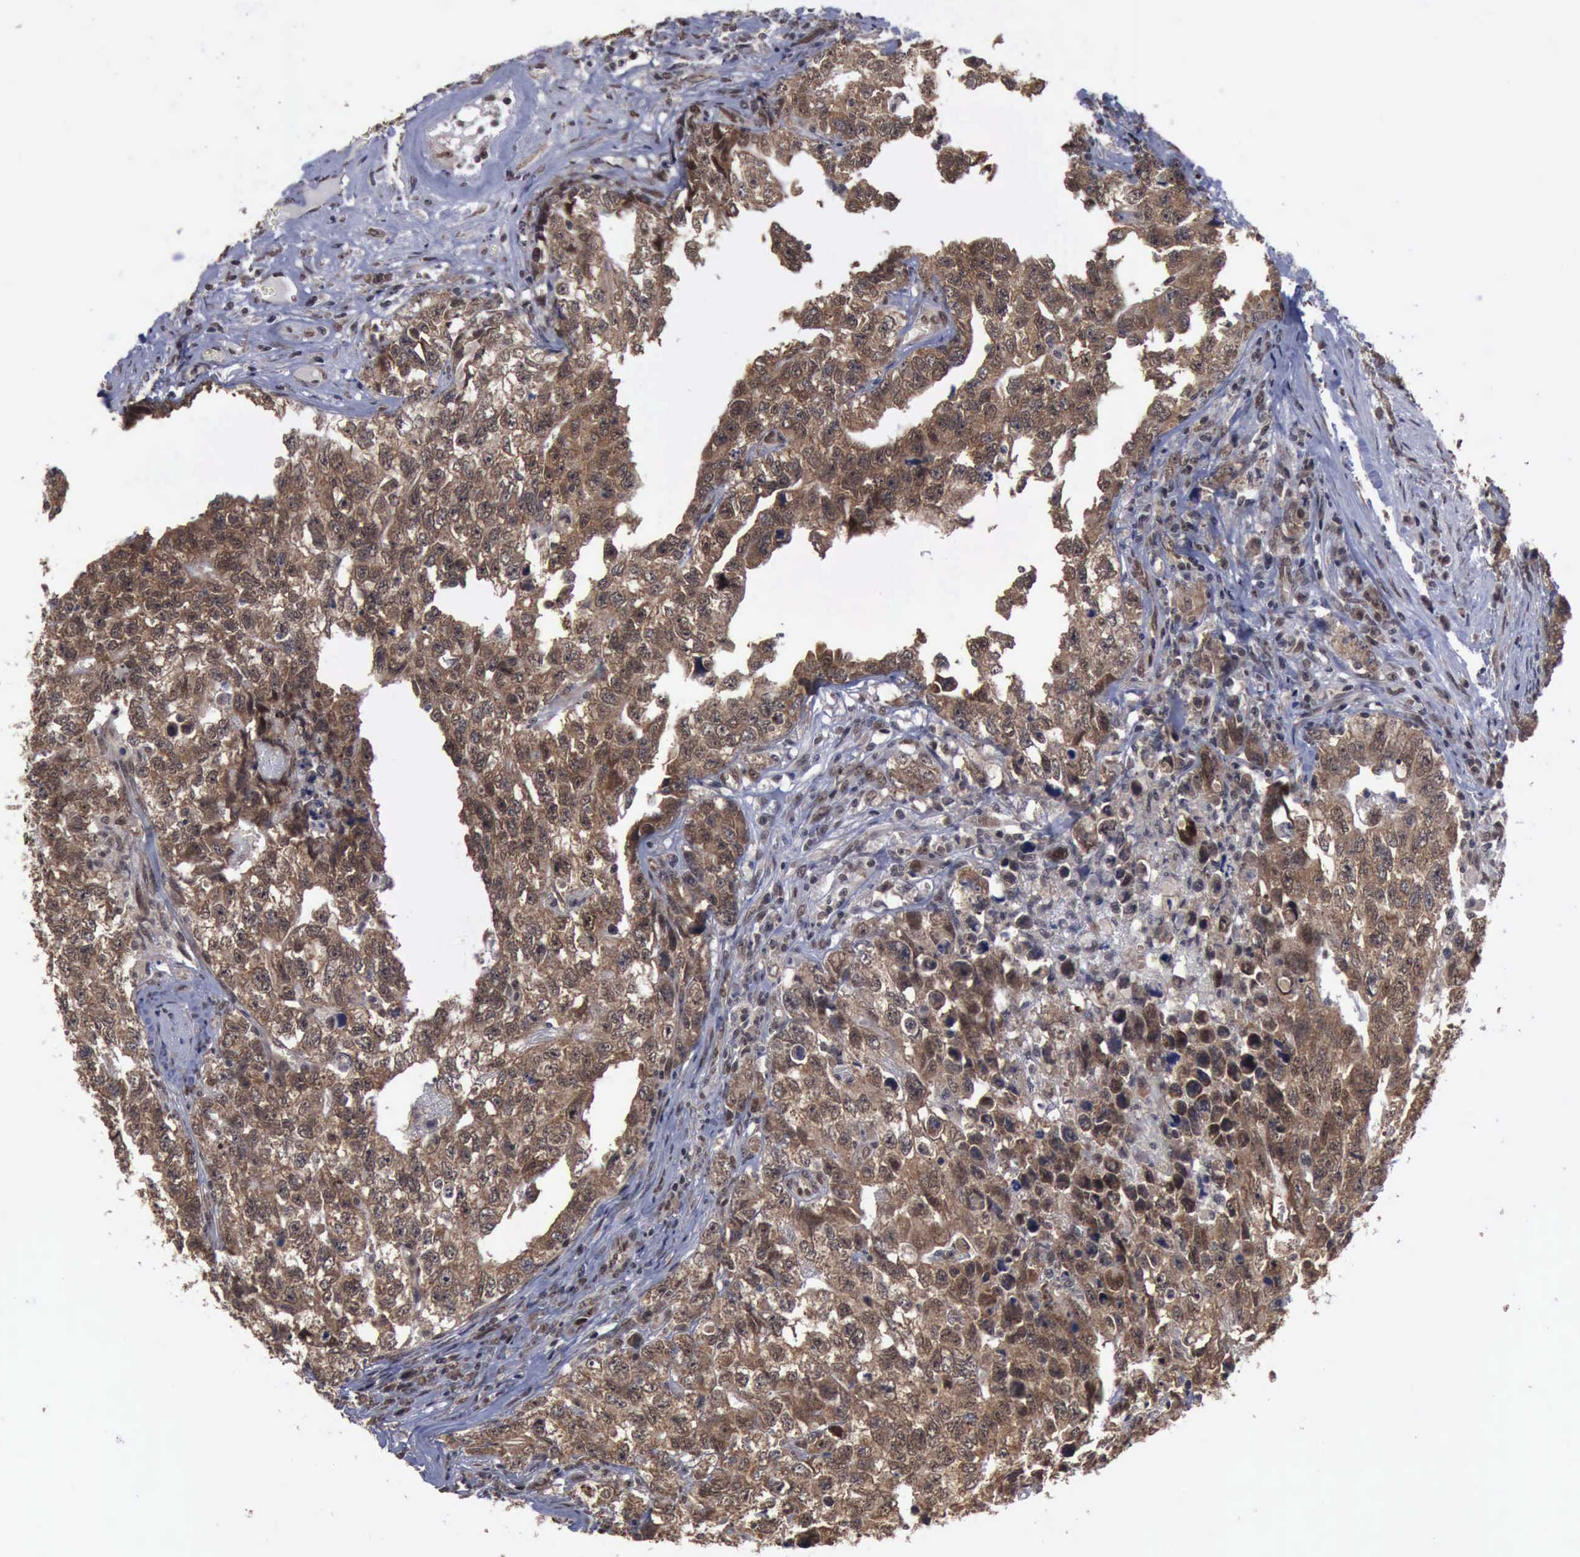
{"staining": {"intensity": "moderate", "quantity": ">75%", "location": "cytoplasmic/membranous,nuclear"}, "tissue": "testis cancer", "cell_type": "Tumor cells", "image_type": "cancer", "snomed": [{"axis": "morphology", "description": "Carcinoma, Embryonal, NOS"}, {"axis": "topography", "description": "Testis"}], "caption": "IHC image of human embryonal carcinoma (testis) stained for a protein (brown), which displays medium levels of moderate cytoplasmic/membranous and nuclear expression in about >75% of tumor cells.", "gene": "RTCB", "patient": {"sex": "male", "age": 31}}